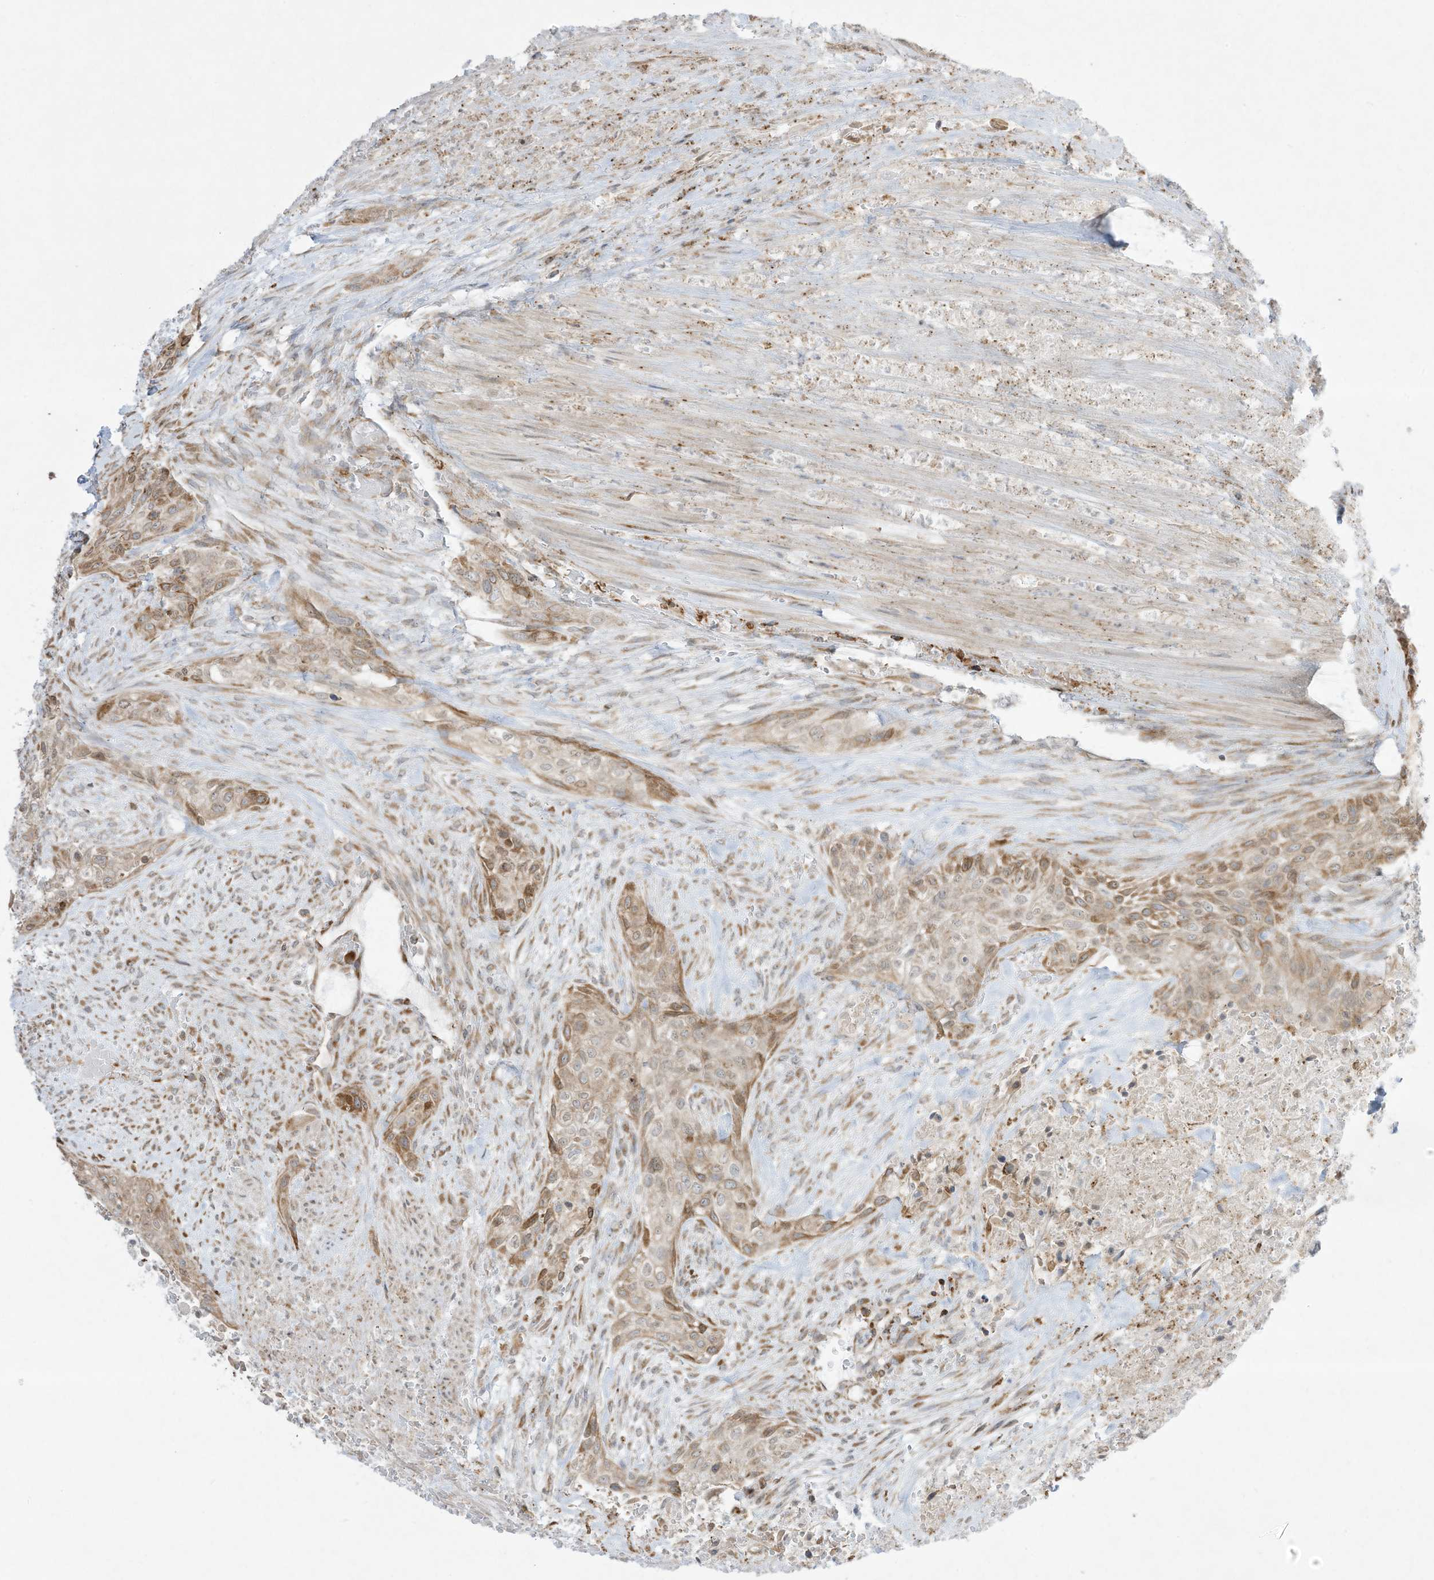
{"staining": {"intensity": "moderate", "quantity": "25%-75%", "location": "cytoplasmic/membranous"}, "tissue": "urothelial cancer", "cell_type": "Tumor cells", "image_type": "cancer", "snomed": [{"axis": "morphology", "description": "Urothelial carcinoma, High grade"}, {"axis": "topography", "description": "Urinary bladder"}], "caption": "Protein staining displays moderate cytoplasmic/membranous staining in about 25%-75% of tumor cells in urothelial carcinoma (high-grade). (Stains: DAB in brown, nuclei in blue, Microscopy: brightfield microscopy at high magnification).", "gene": "PTK6", "patient": {"sex": "male", "age": 35}}